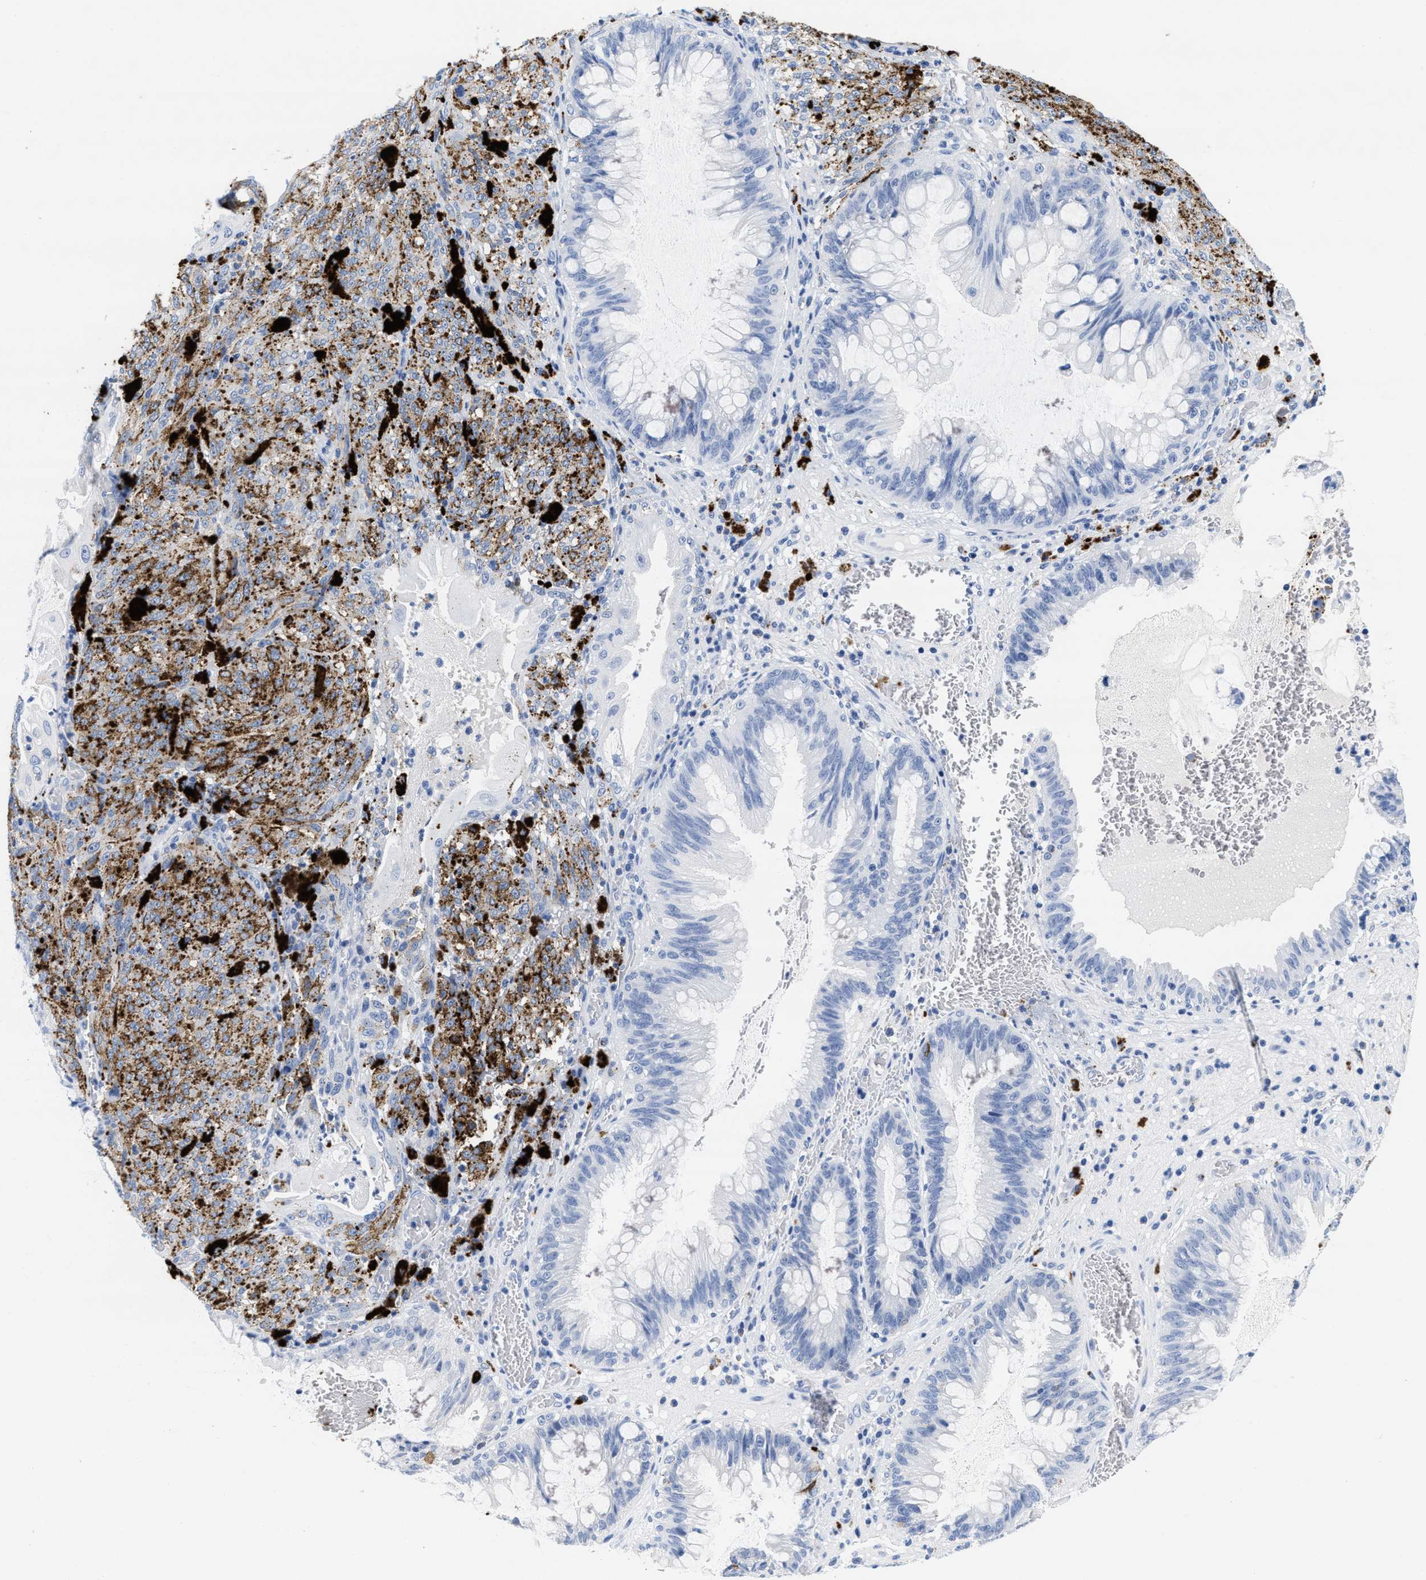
{"staining": {"intensity": "negative", "quantity": "none", "location": "none"}, "tissue": "melanoma", "cell_type": "Tumor cells", "image_type": "cancer", "snomed": [{"axis": "morphology", "description": "Malignant melanoma, NOS"}, {"axis": "topography", "description": "Rectum"}], "caption": "Image shows no protein positivity in tumor cells of melanoma tissue.", "gene": "TTC3", "patient": {"sex": "female", "age": 81}}